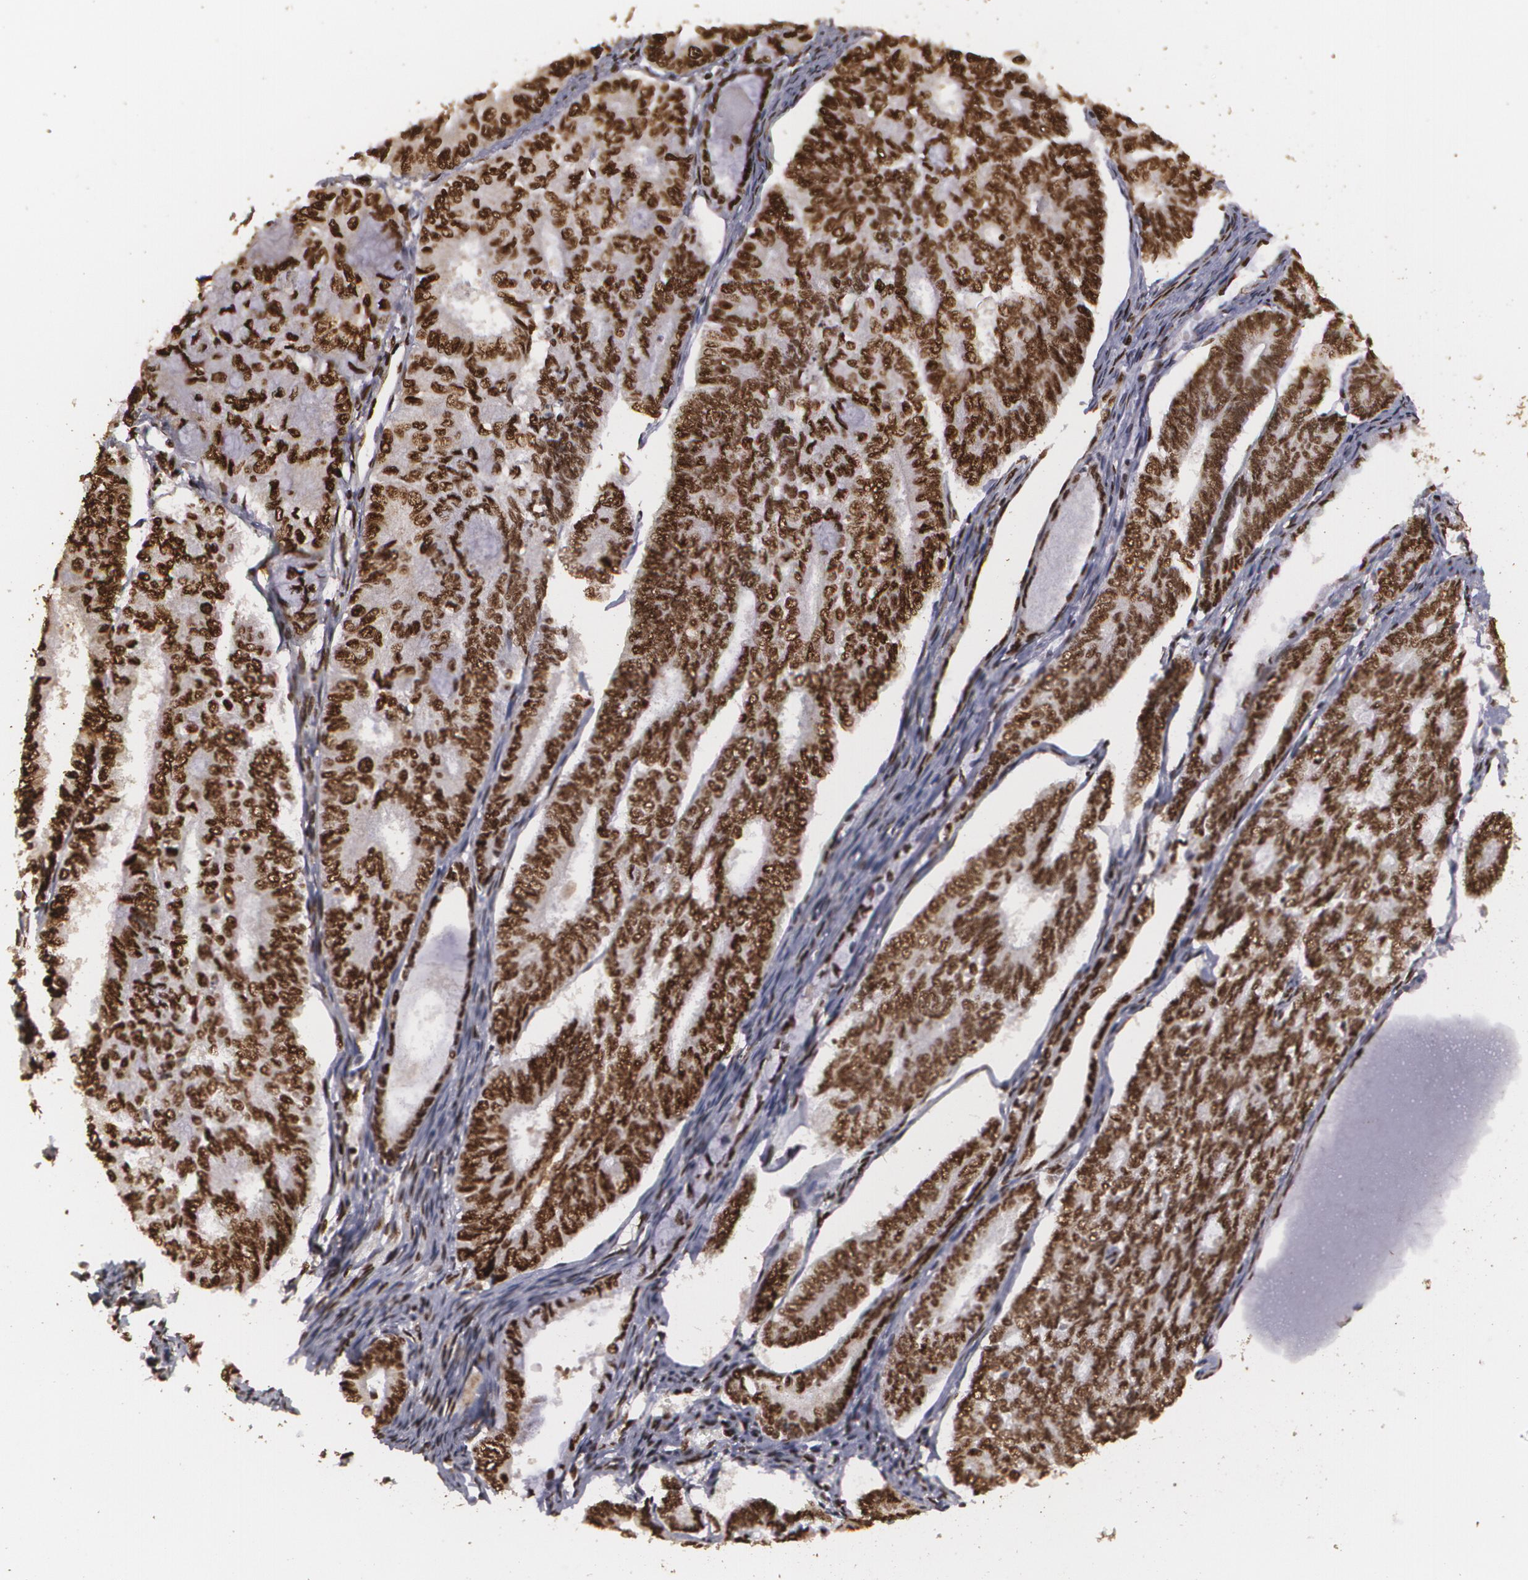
{"staining": {"intensity": "strong", "quantity": ">75%", "location": "cytoplasmic/membranous,nuclear"}, "tissue": "endometrial cancer", "cell_type": "Tumor cells", "image_type": "cancer", "snomed": [{"axis": "morphology", "description": "Adenocarcinoma, NOS"}, {"axis": "topography", "description": "Endometrium"}], "caption": "Endometrial cancer stained with IHC displays strong cytoplasmic/membranous and nuclear positivity in approximately >75% of tumor cells.", "gene": "RCOR1", "patient": {"sex": "female", "age": 59}}